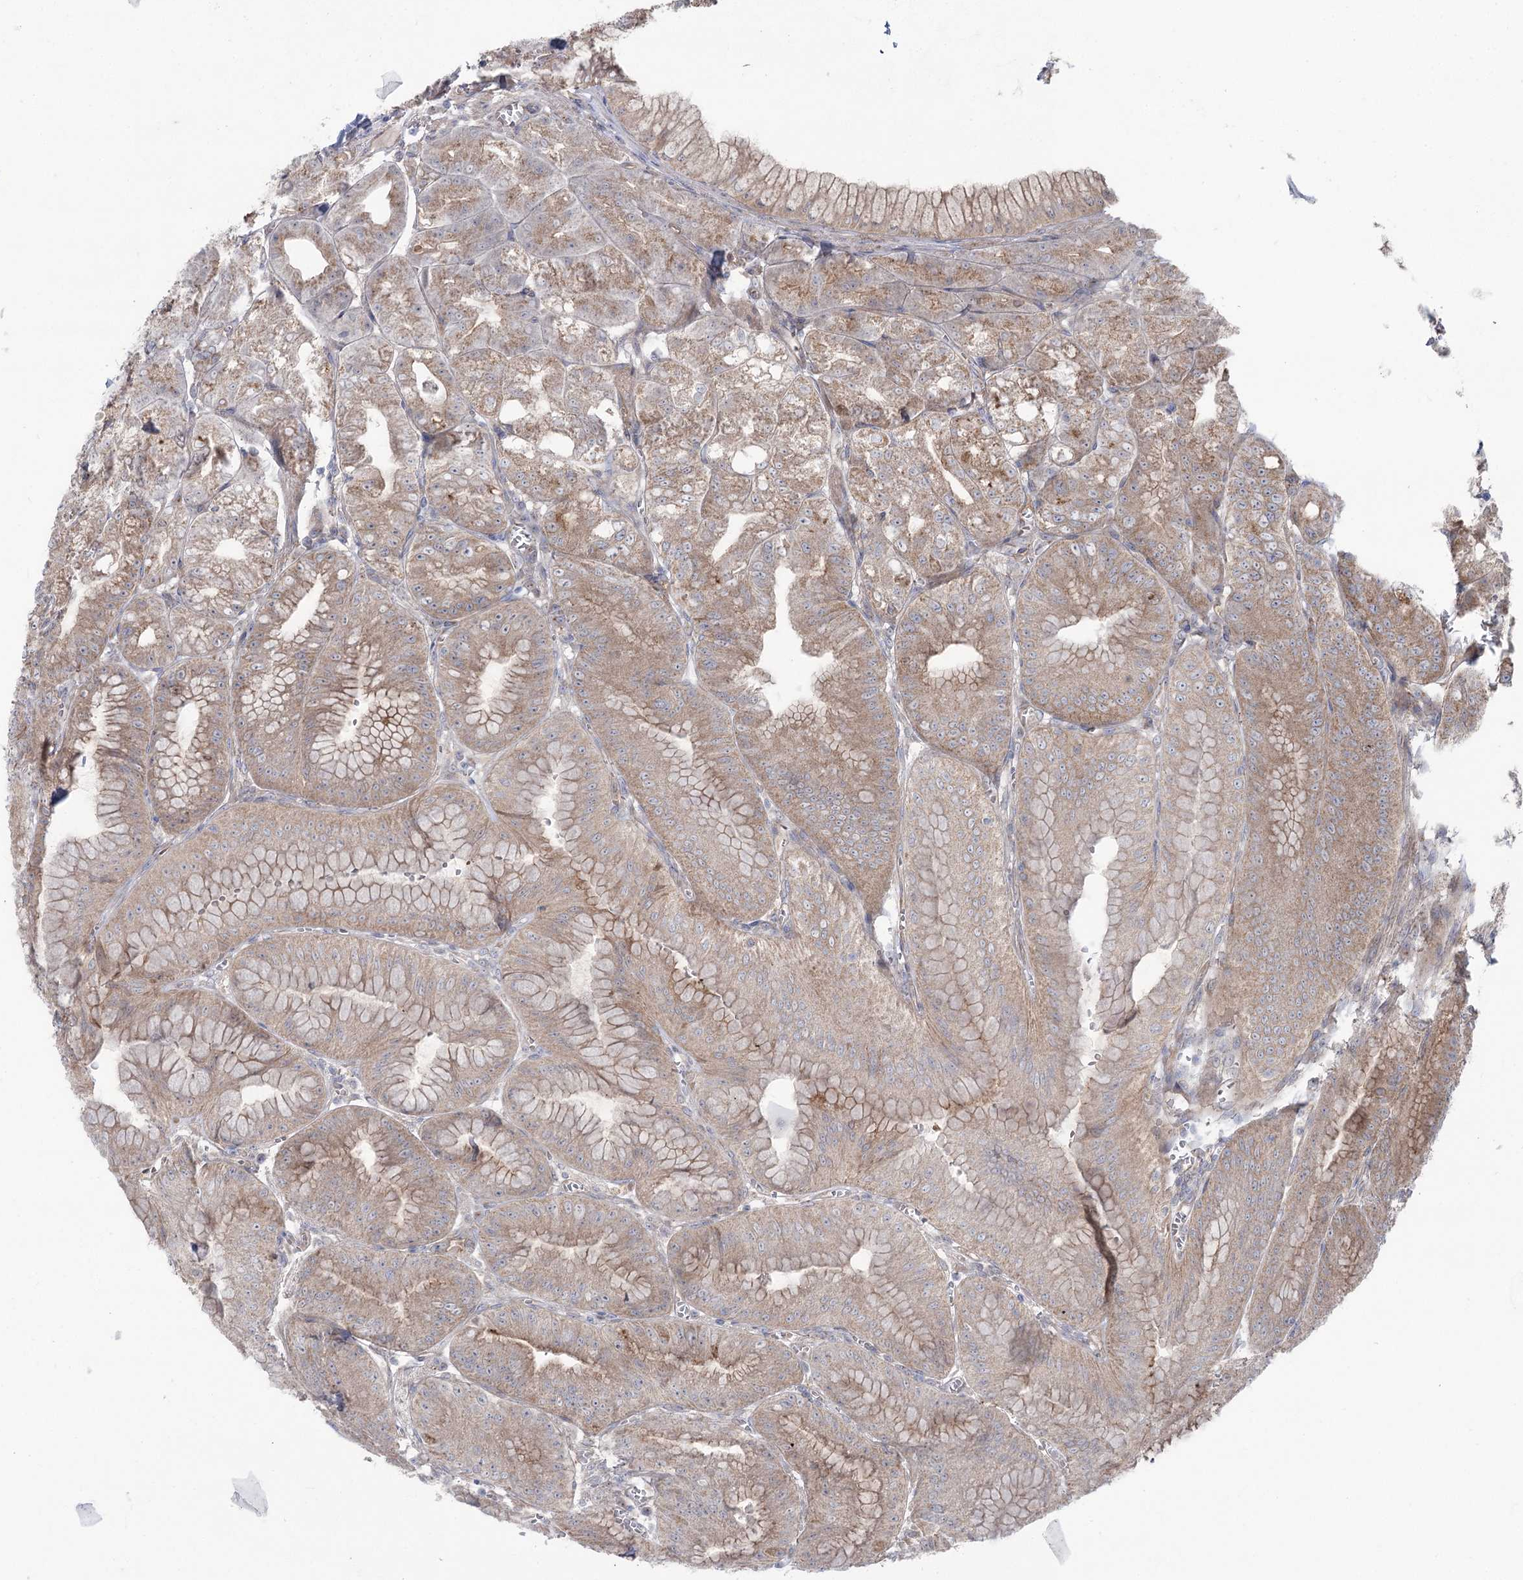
{"staining": {"intensity": "moderate", "quantity": ">75%", "location": "cytoplasmic/membranous"}, "tissue": "stomach", "cell_type": "Glandular cells", "image_type": "normal", "snomed": [{"axis": "morphology", "description": "Normal tissue, NOS"}, {"axis": "topography", "description": "Stomach, upper"}, {"axis": "topography", "description": "Stomach, lower"}], "caption": "Glandular cells show moderate cytoplasmic/membranous expression in approximately >75% of cells in normal stomach.", "gene": "SCN11A", "patient": {"sex": "male", "age": 71}}